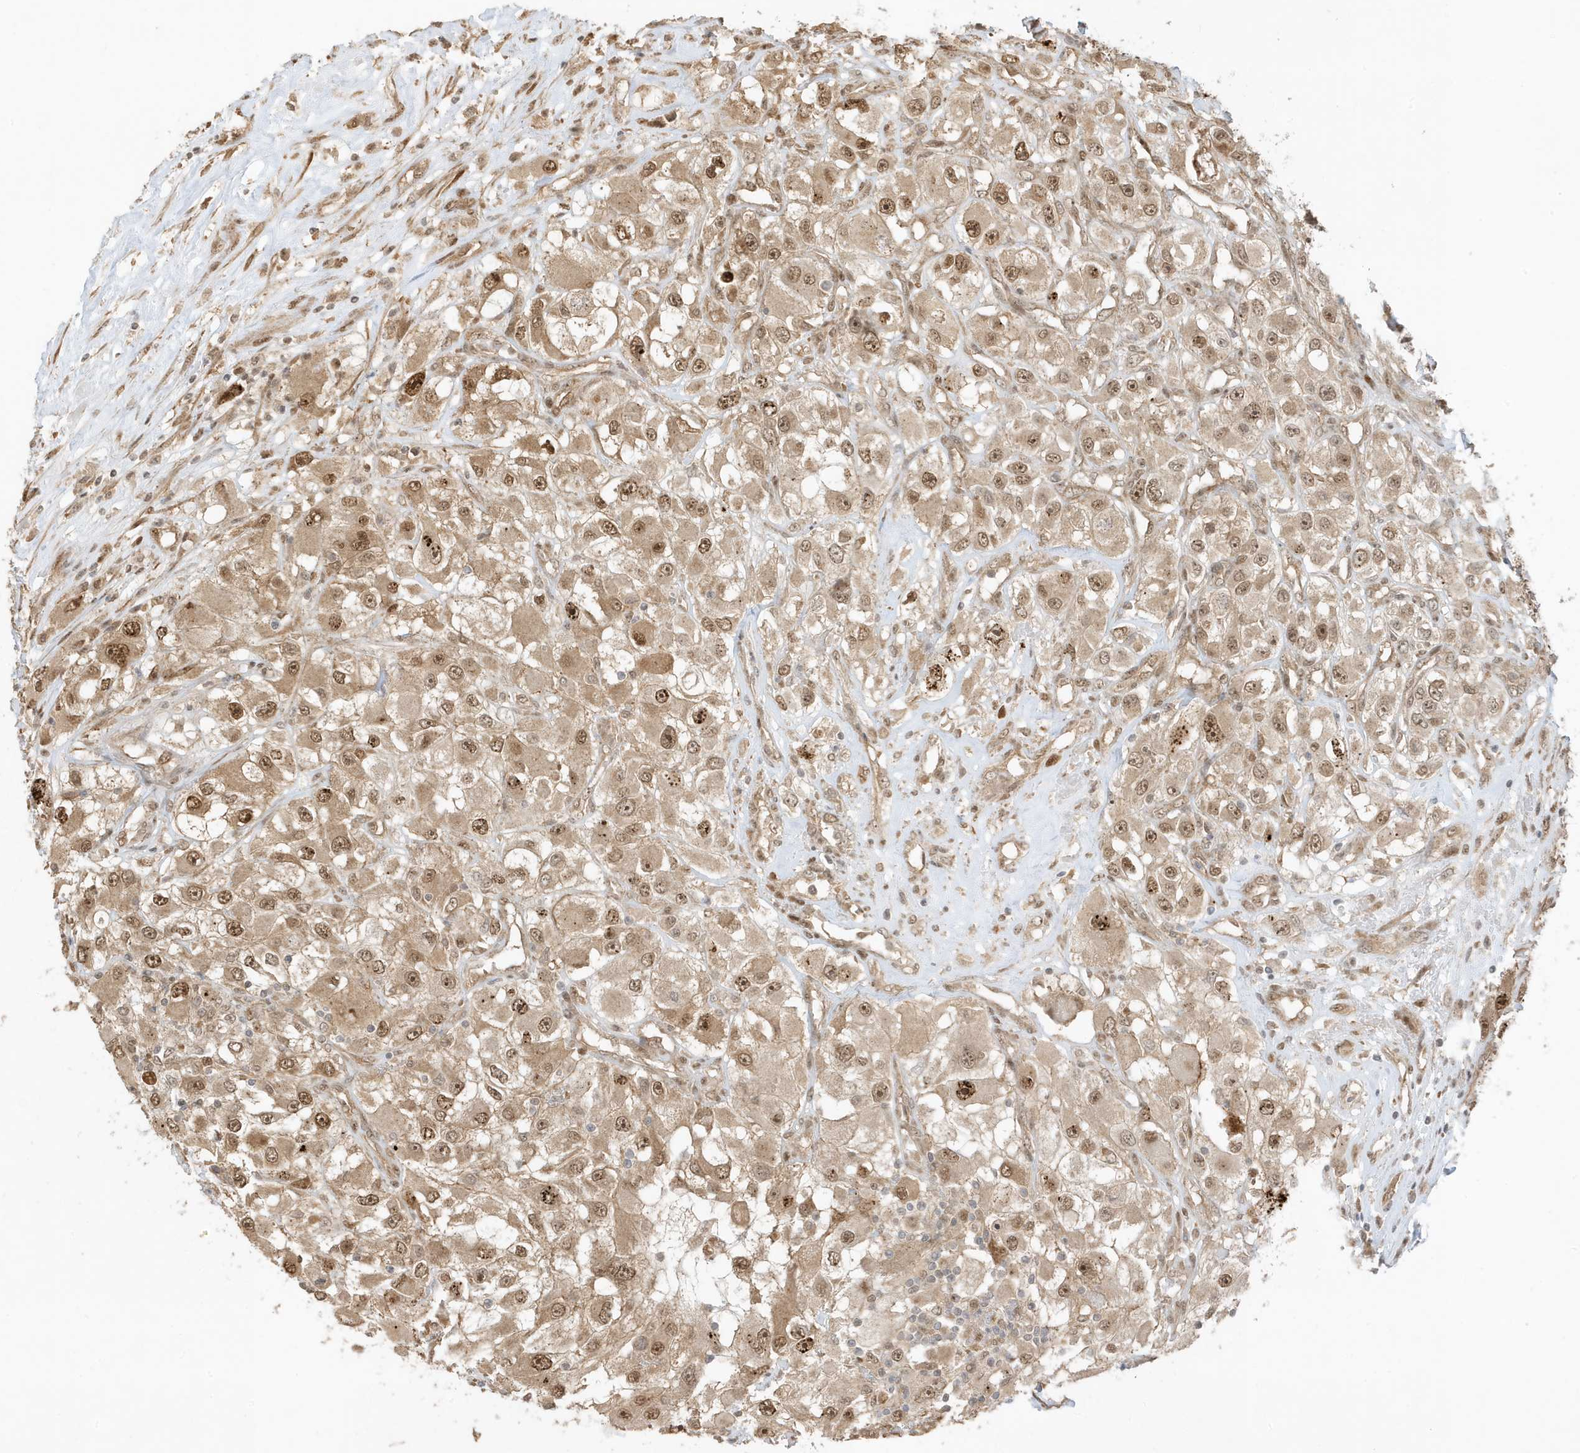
{"staining": {"intensity": "moderate", "quantity": ">75%", "location": "cytoplasmic/membranous,nuclear"}, "tissue": "renal cancer", "cell_type": "Tumor cells", "image_type": "cancer", "snomed": [{"axis": "morphology", "description": "Adenocarcinoma, NOS"}, {"axis": "topography", "description": "Kidney"}], "caption": "Brown immunohistochemical staining in human renal cancer (adenocarcinoma) exhibits moderate cytoplasmic/membranous and nuclear expression in approximately >75% of tumor cells. The staining was performed using DAB, with brown indicating positive protein expression. Nuclei are stained blue with hematoxylin.", "gene": "ZBTB41", "patient": {"sex": "female", "age": 52}}